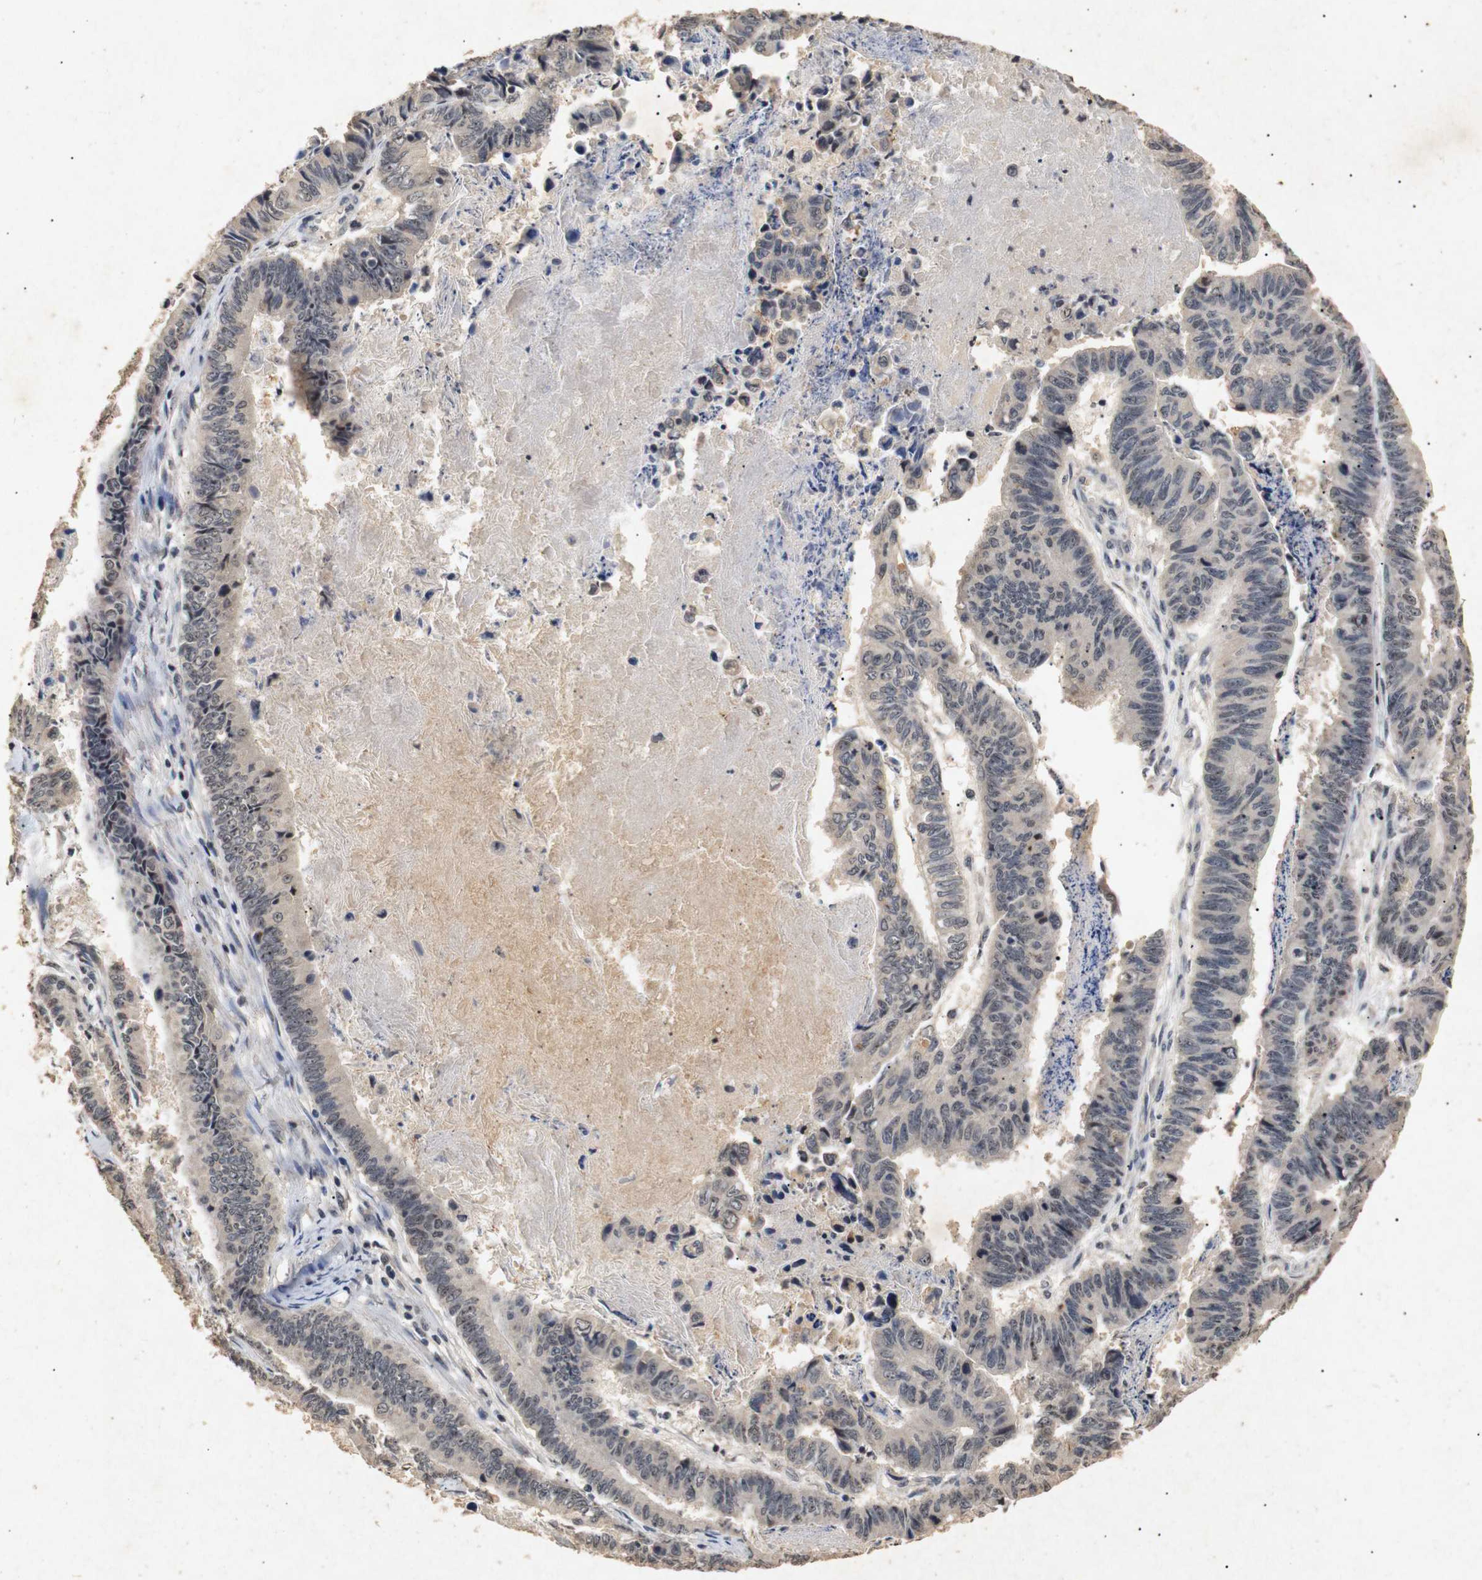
{"staining": {"intensity": "weak", "quantity": "25%-75%", "location": "nuclear"}, "tissue": "stomach cancer", "cell_type": "Tumor cells", "image_type": "cancer", "snomed": [{"axis": "morphology", "description": "Adenocarcinoma, NOS"}, {"axis": "topography", "description": "Stomach, lower"}], "caption": "Tumor cells demonstrate low levels of weak nuclear expression in about 25%-75% of cells in human stomach cancer (adenocarcinoma).", "gene": "PARN", "patient": {"sex": "male", "age": 77}}